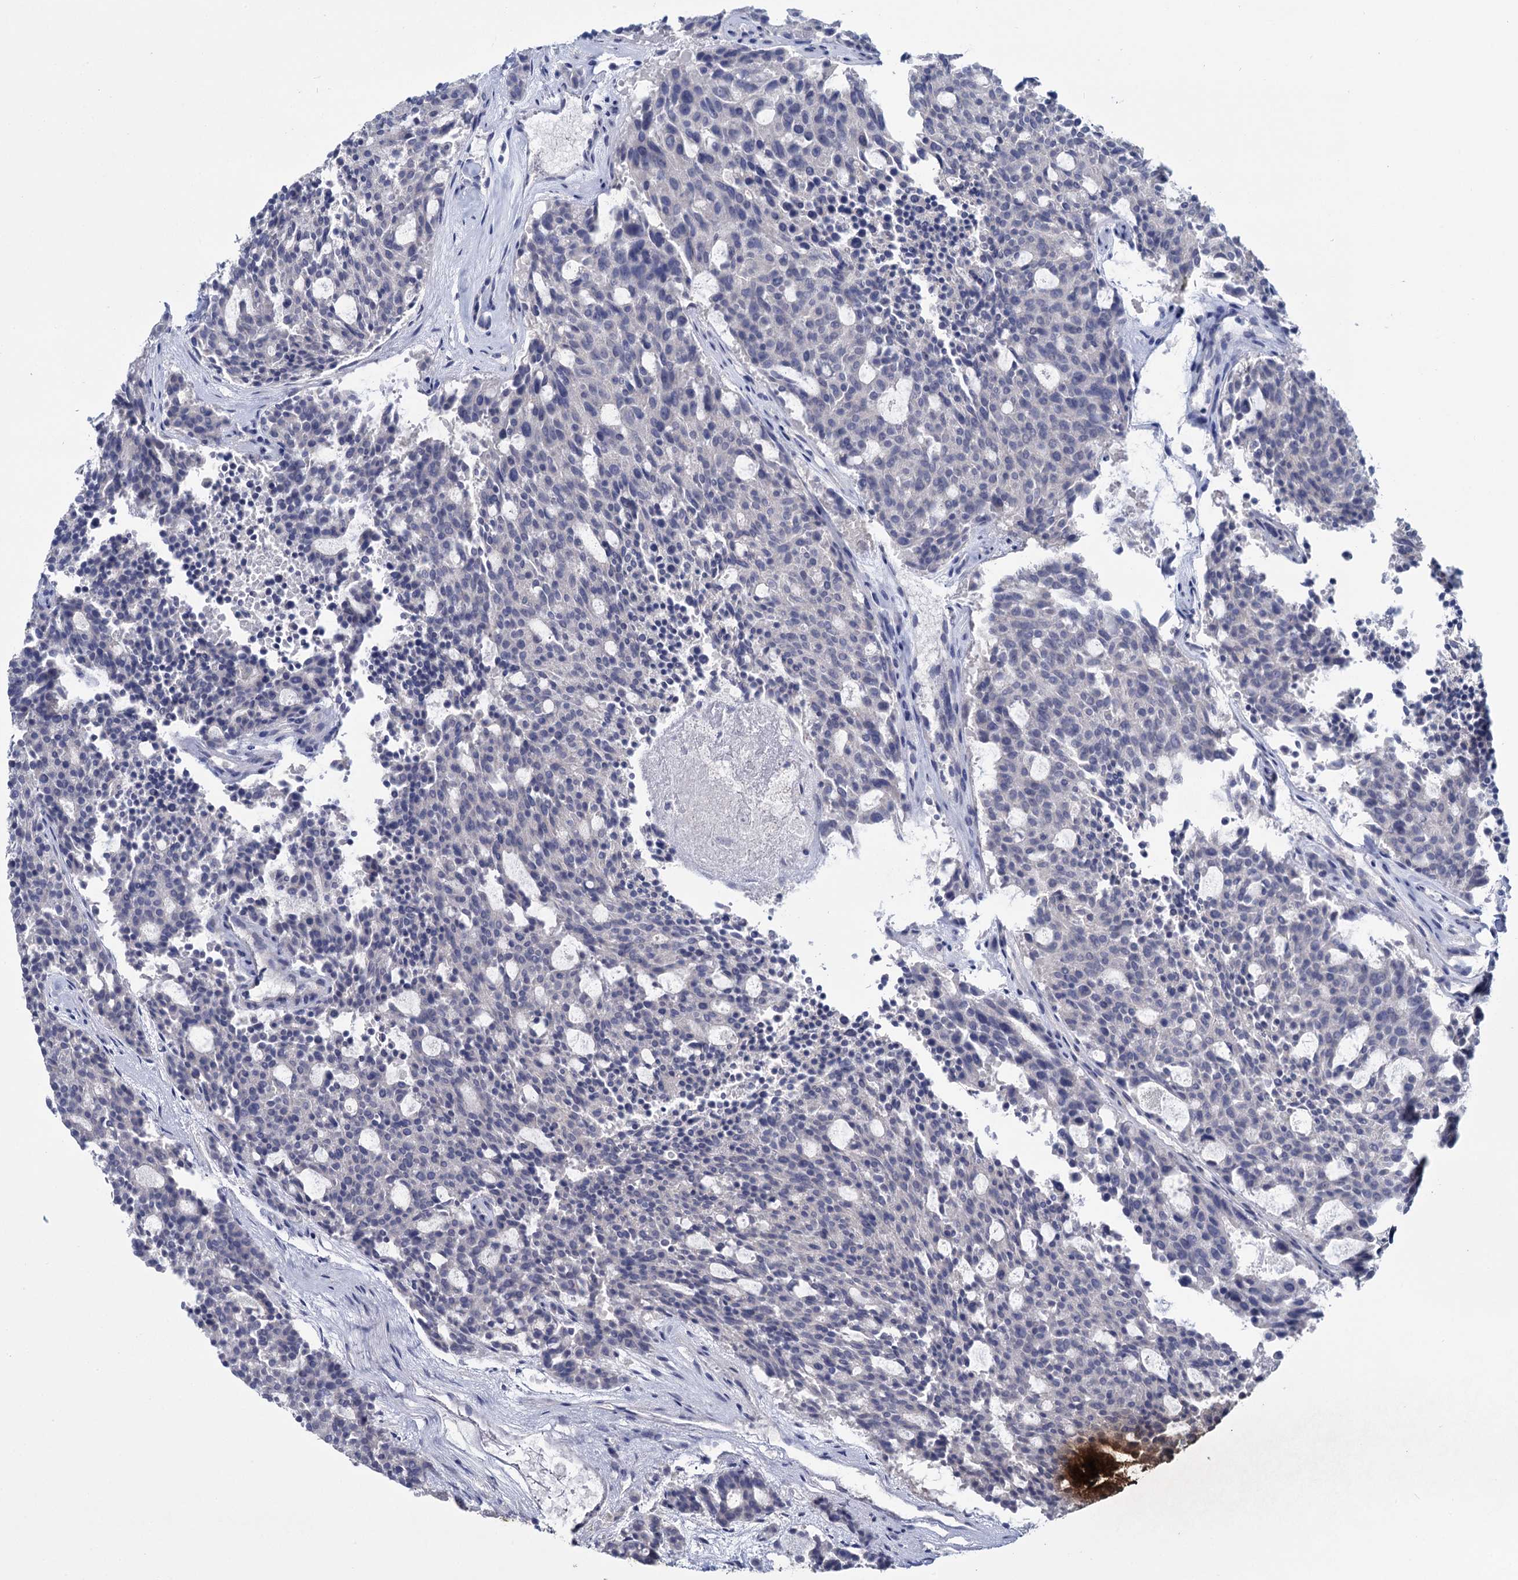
{"staining": {"intensity": "negative", "quantity": "none", "location": "none"}, "tissue": "carcinoid", "cell_type": "Tumor cells", "image_type": "cancer", "snomed": [{"axis": "morphology", "description": "Carcinoid, malignant, NOS"}, {"axis": "topography", "description": "Pancreas"}], "caption": "DAB immunohistochemical staining of malignant carcinoid reveals no significant staining in tumor cells.", "gene": "SFN", "patient": {"sex": "female", "age": 54}}